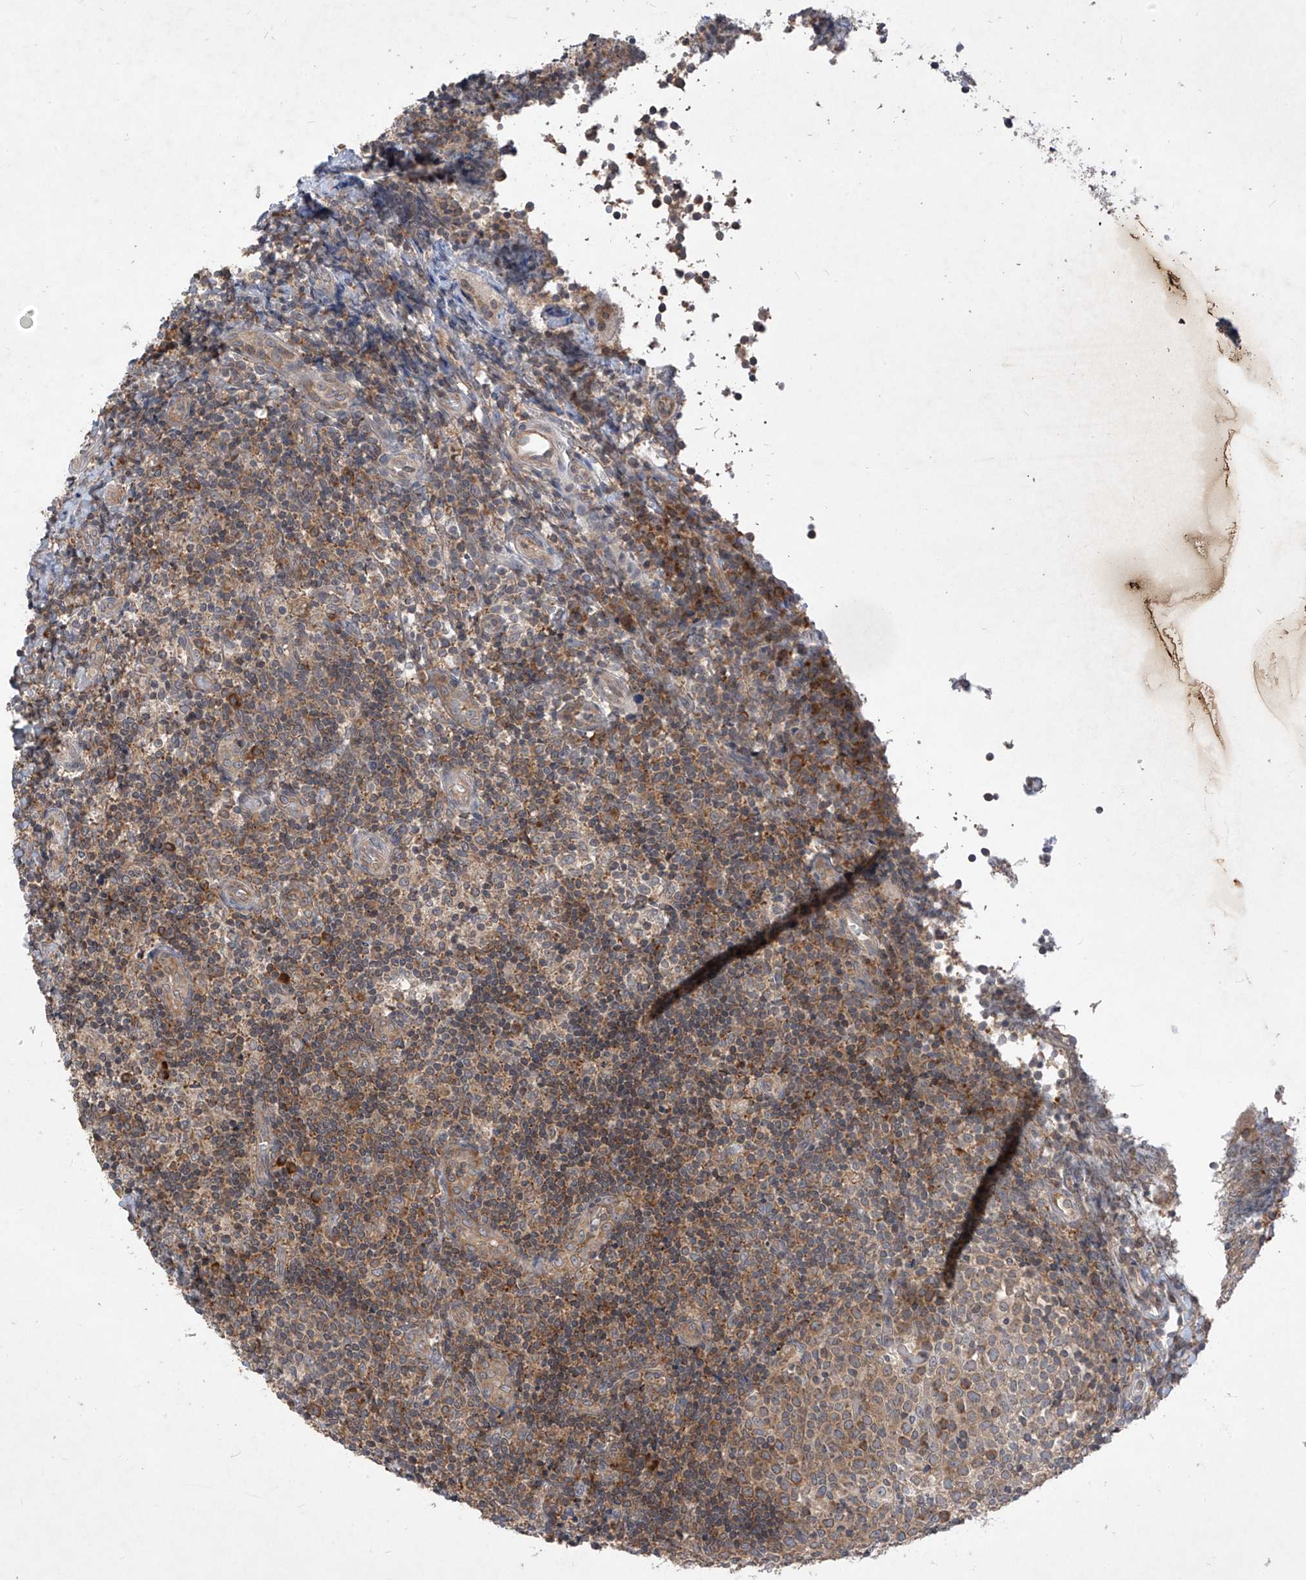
{"staining": {"intensity": "moderate", "quantity": ">75%", "location": "cytoplasmic/membranous"}, "tissue": "tonsil", "cell_type": "Germinal center cells", "image_type": "normal", "snomed": [{"axis": "morphology", "description": "Normal tissue, NOS"}, {"axis": "topography", "description": "Tonsil"}], "caption": "DAB immunohistochemical staining of benign tonsil demonstrates moderate cytoplasmic/membranous protein positivity in approximately >75% of germinal center cells.", "gene": "RPL34", "patient": {"sex": "female", "age": 19}}